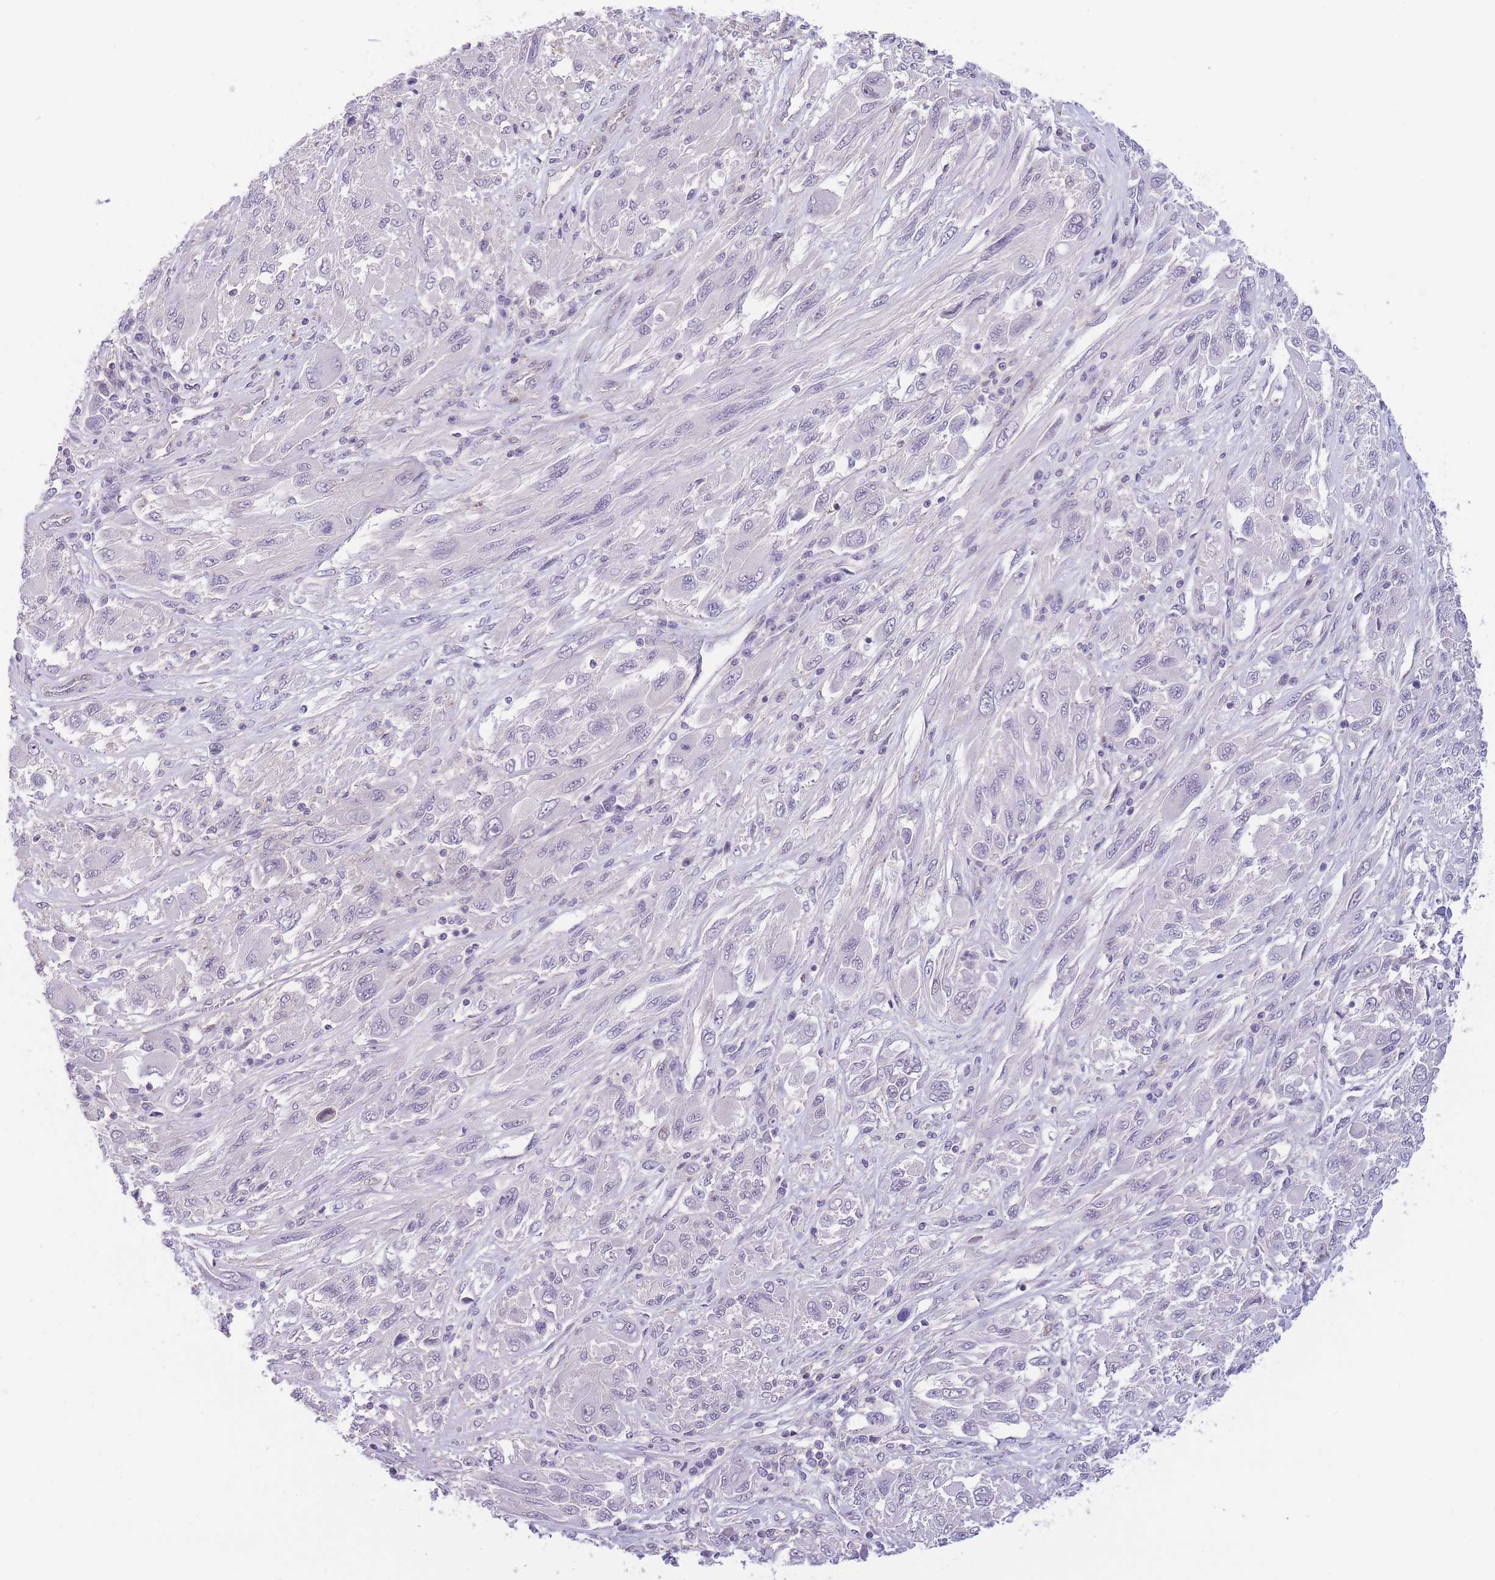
{"staining": {"intensity": "negative", "quantity": "none", "location": "none"}, "tissue": "melanoma", "cell_type": "Tumor cells", "image_type": "cancer", "snomed": [{"axis": "morphology", "description": "Malignant melanoma, NOS"}, {"axis": "topography", "description": "Skin"}], "caption": "Melanoma was stained to show a protein in brown. There is no significant expression in tumor cells.", "gene": "C9orf152", "patient": {"sex": "female", "age": 91}}